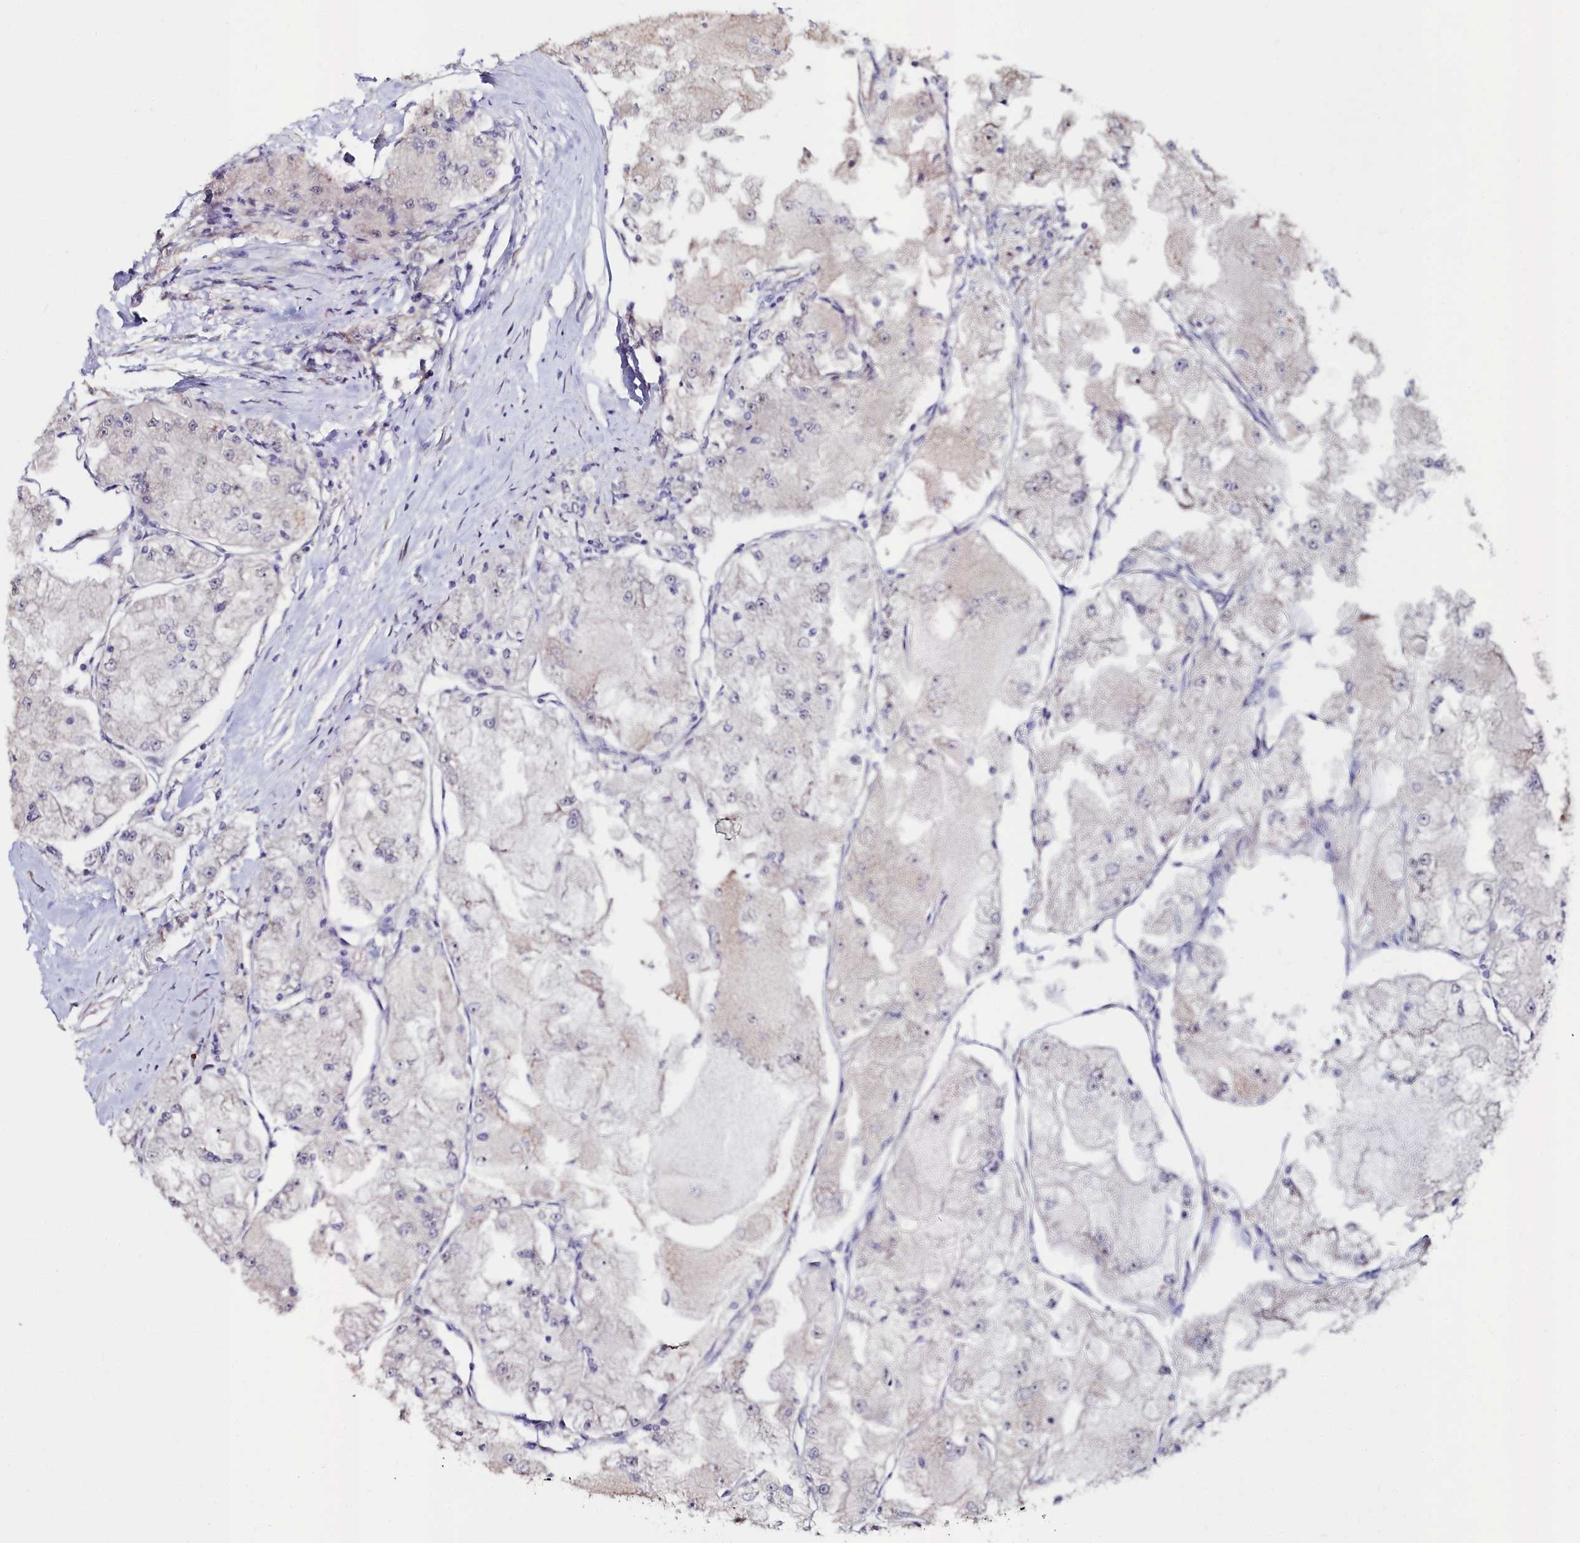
{"staining": {"intensity": "negative", "quantity": "none", "location": "none"}, "tissue": "renal cancer", "cell_type": "Tumor cells", "image_type": "cancer", "snomed": [{"axis": "morphology", "description": "Adenocarcinoma, NOS"}, {"axis": "topography", "description": "Kidney"}], "caption": "Tumor cells show no significant protein expression in adenocarcinoma (renal).", "gene": "C4orf19", "patient": {"sex": "female", "age": 72}}